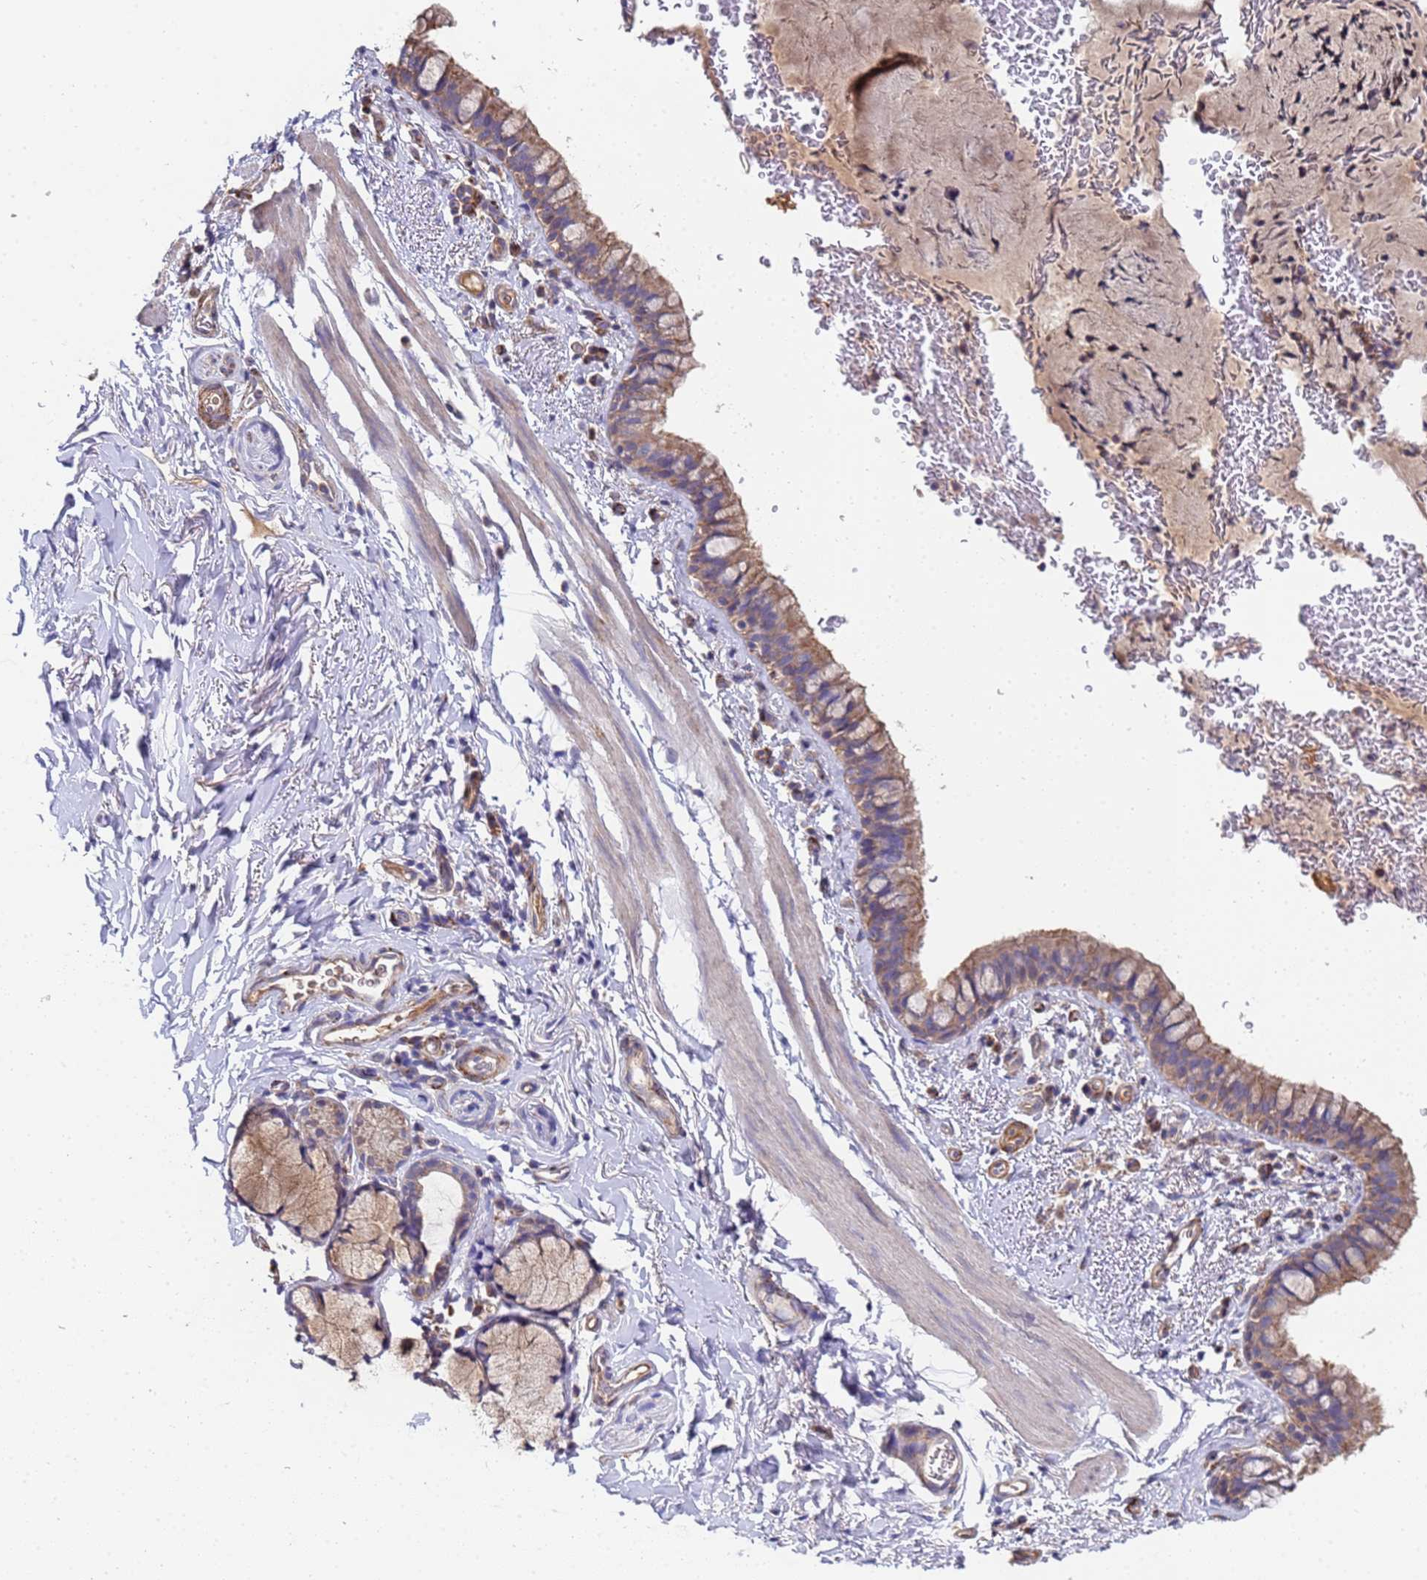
{"staining": {"intensity": "moderate", "quantity": ">75%", "location": "cytoplasmic/membranous"}, "tissue": "bronchus", "cell_type": "Respiratory epithelial cells", "image_type": "normal", "snomed": [{"axis": "morphology", "description": "Normal tissue, NOS"}, {"axis": "topography", "description": "Cartilage tissue"}, {"axis": "topography", "description": "Bronchus"}], "caption": "Immunohistochemistry histopathology image of unremarkable bronchus stained for a protein (brown), which exhibits medium levels of moderate cytoplasmic/membranous expression in approximately >75% of respiratory epithelial cells.", "gene": "C5orf34", "patient": {"sex": "female", "age": 36}}